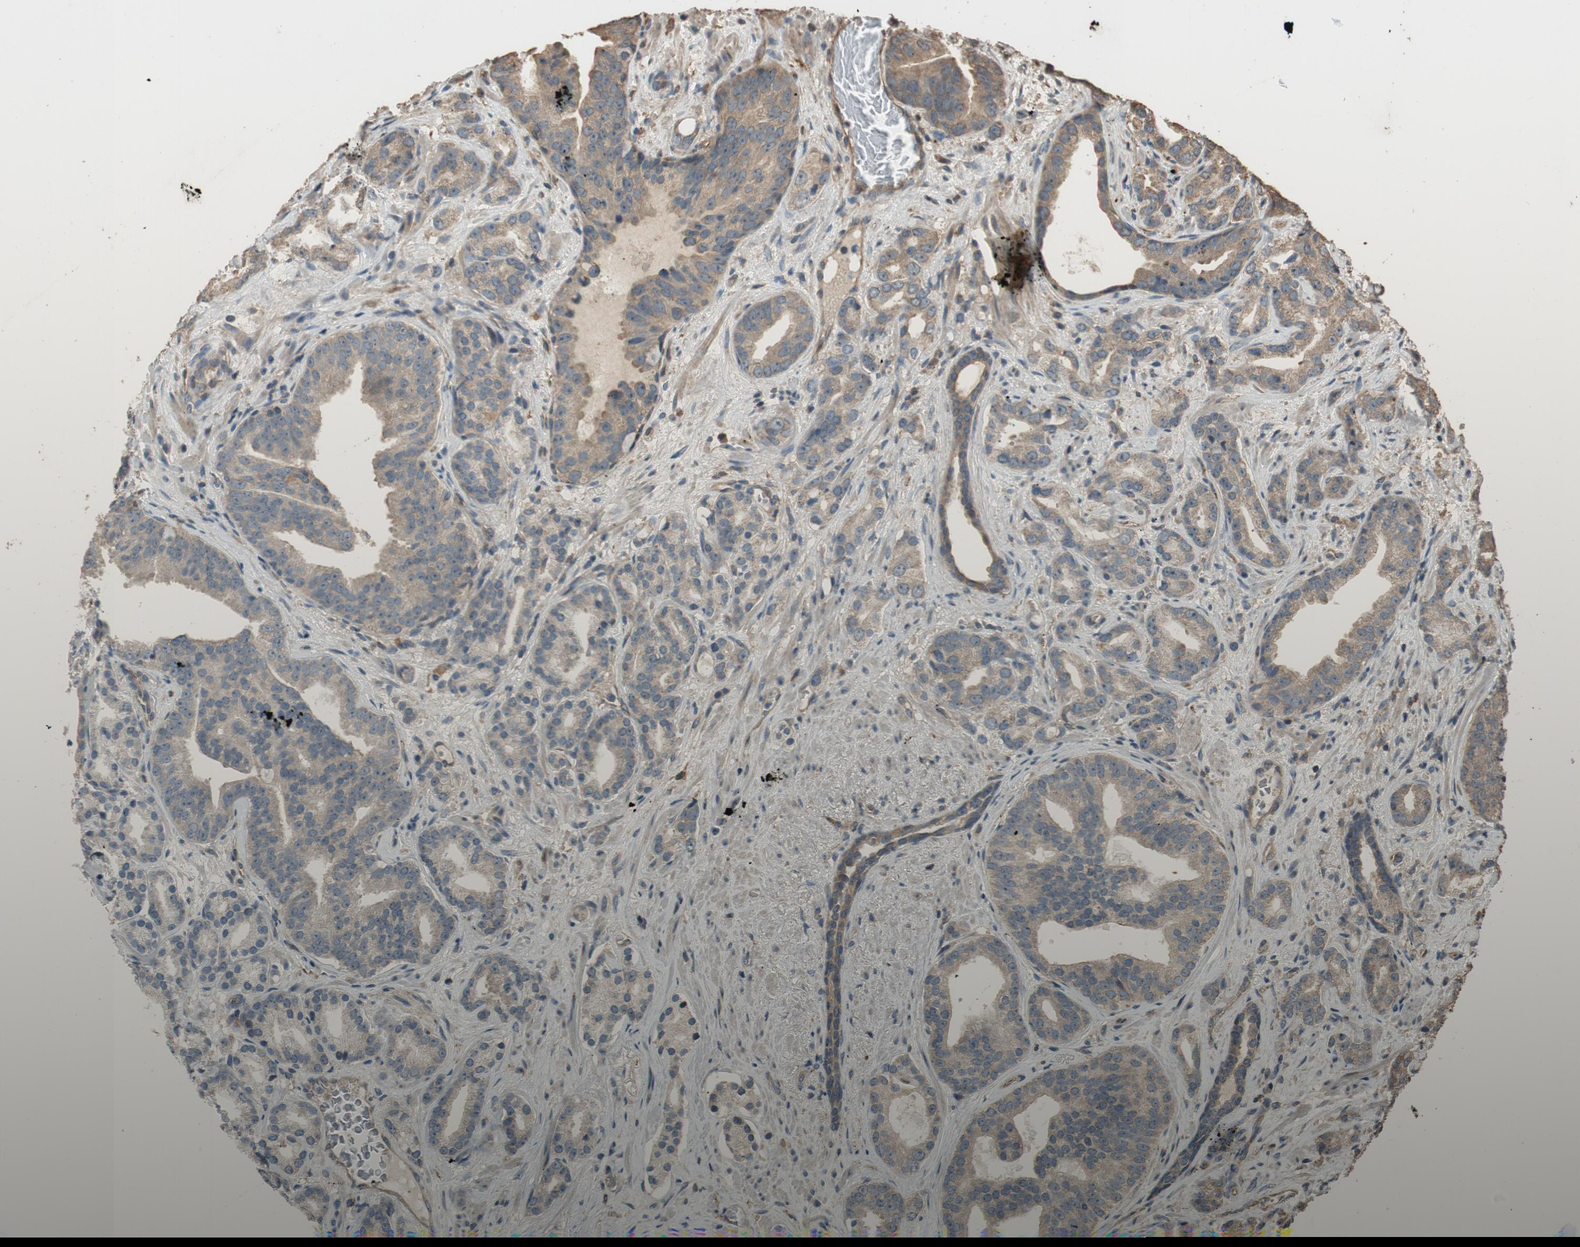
{"staining": {"intensity": "weak", "quantity": ">75%", "location": "cytoplasmic/membranous"}, "tissue": "prostate cancer", "cell_type": "Tumor cells", "image_type": "cancer", "snomed": [{"axis": "morphology", "description": "Adenocarcinoma, Low grade"}, {"axis": "topography", "description": "Prostate"}], "caption": "Weak cytoplasmic/membranous protein expression is present in about >75% of tumor cells in low-grade adenocarcinoma (prostate).", "gene": "MST1R", "patient": {"sex": "male", "age": 63}}